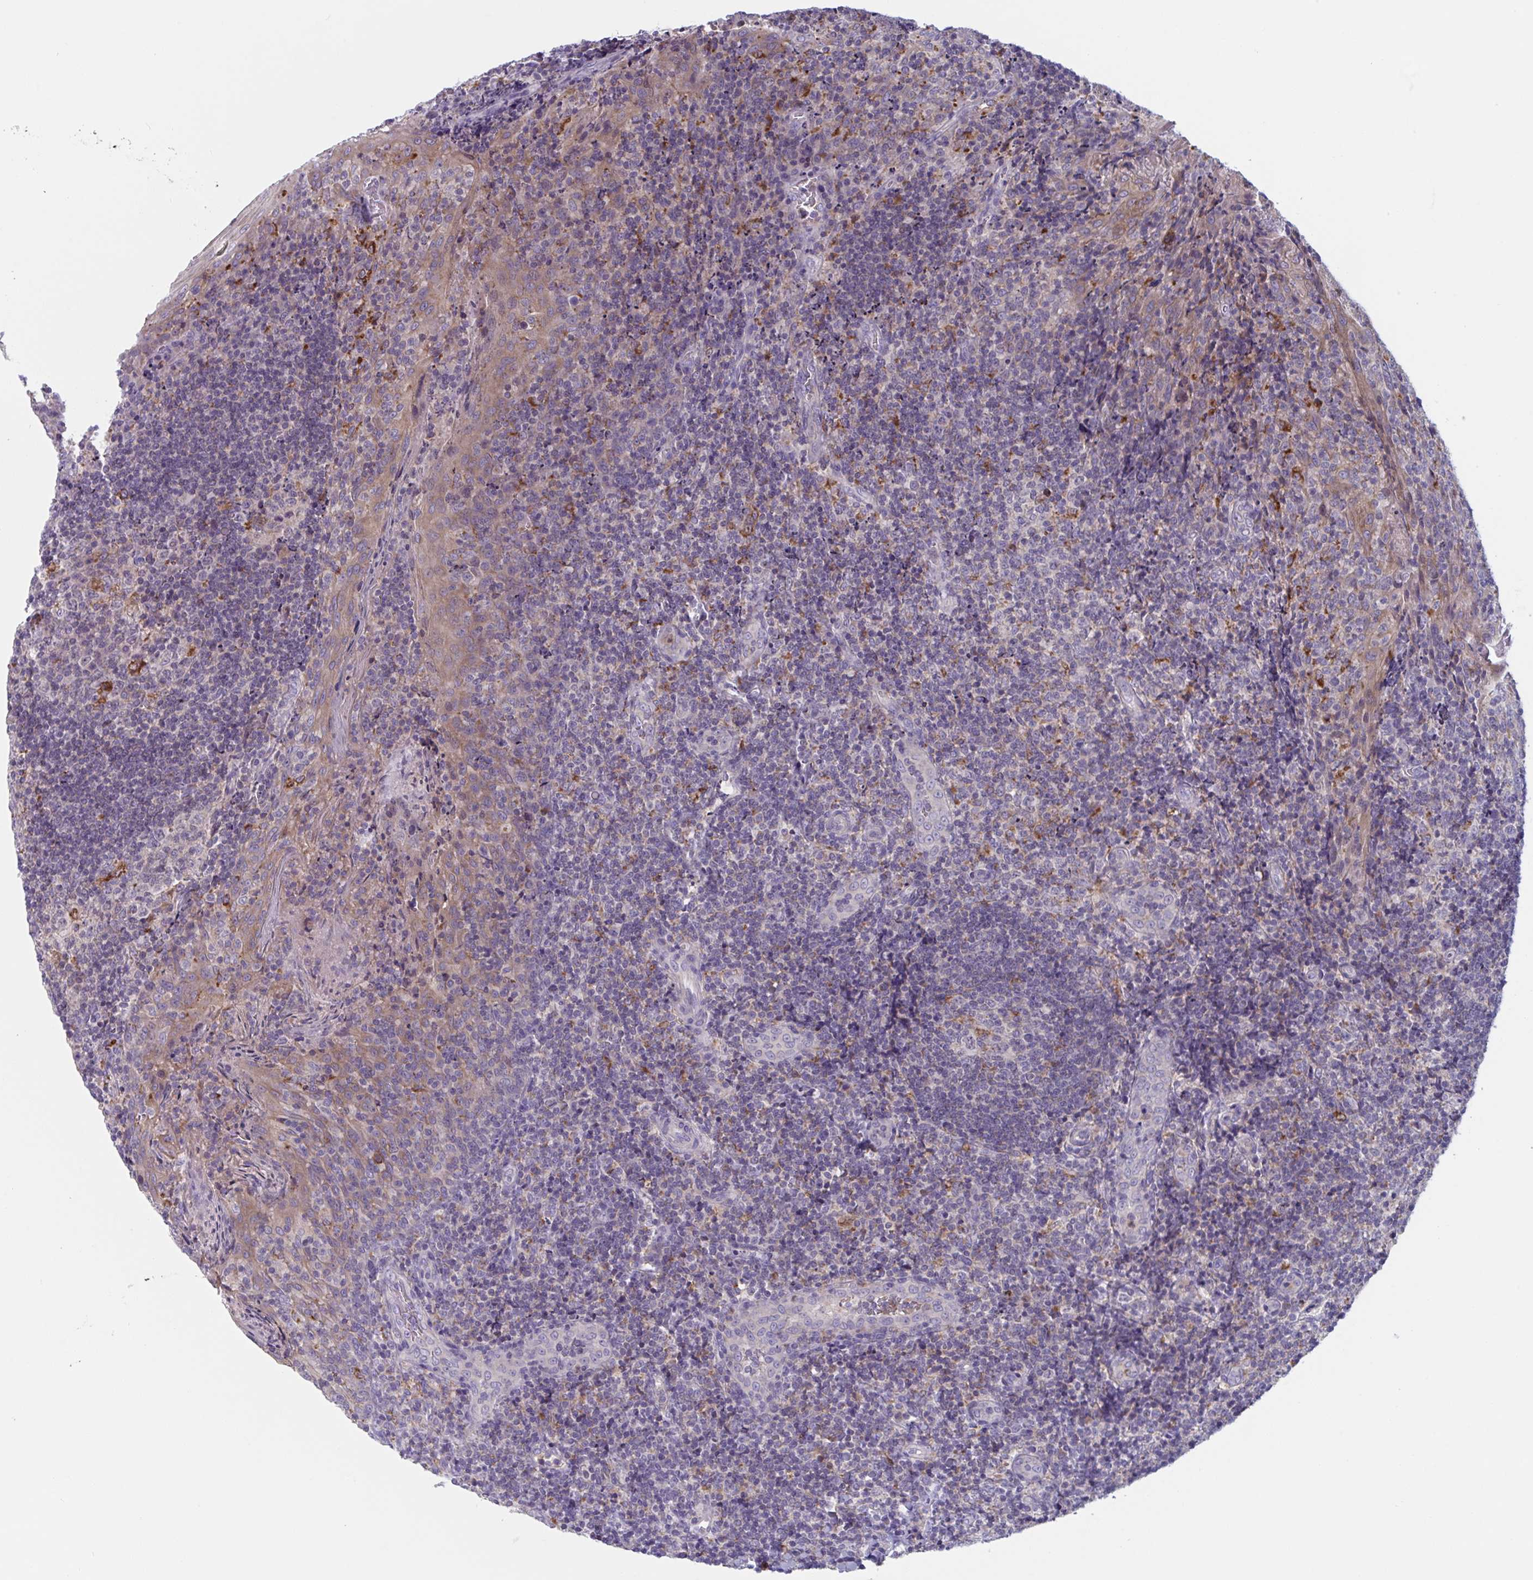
{"staining": {"intensity": "moderate", "quantity": "<25%", "location": "cytoplasmic/membranous"}, "tissue": "tonsil", "cell_type": "Germinal center cells", "image_type": "normal", "snomed": [{"axis": "morphology", "description": "Normal tissue, NOS"}, {"axis": "topography", "description": "Tonsil"}], "caption": "Tonsil stained for a protein exhibits moderate cytoplasmic/membranous positivity in germinal center cells. (DAB (3,3'-diaminobenzidine) = brown stain, brightfield microscopy at high magnification).", "gene": "NIPSNAP1", "patient": {"sex": "male", "age": 17}}